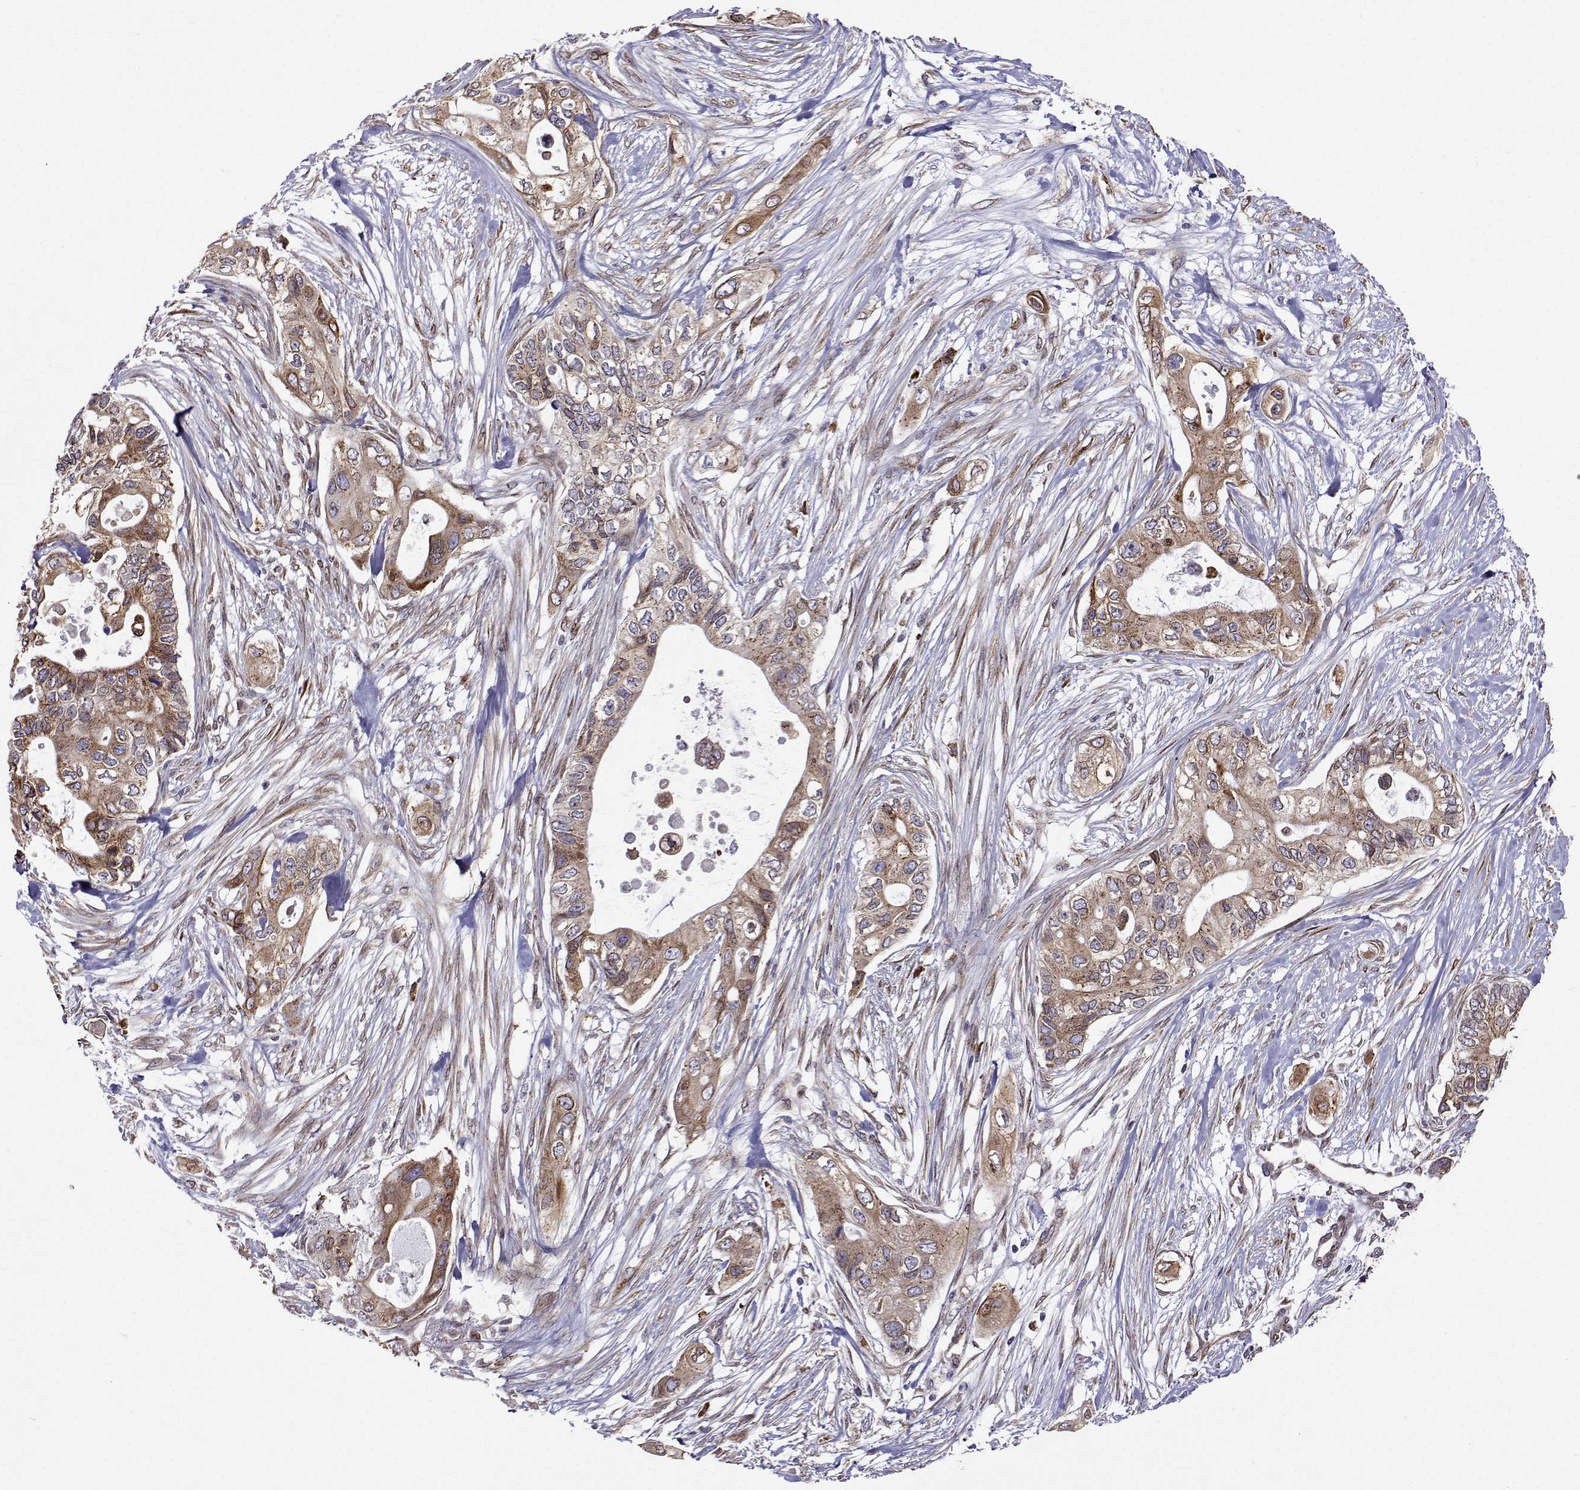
{"staining": {"intensity": "moderate", "quantity": ">75%", "location": "cytoplasmic/membranous"}, "tissue": "pancreatic cancer", "cell_type": "Tumor cells", "image_type": "cancer", "snomed": [{"axis": "morphology", "description": "Adenocarcinoma, NOS"}, {"axis": "topography", "description": "Pancreas"}], "caption": "A medium amount of moderate cytoplasmic/membranous staining is appreciated in about >75% of tumor cells in pancreatic adenocarcinoma tissue.", "gene": "PGRMC2", "patient": {"sex": "female", "age": 63}}